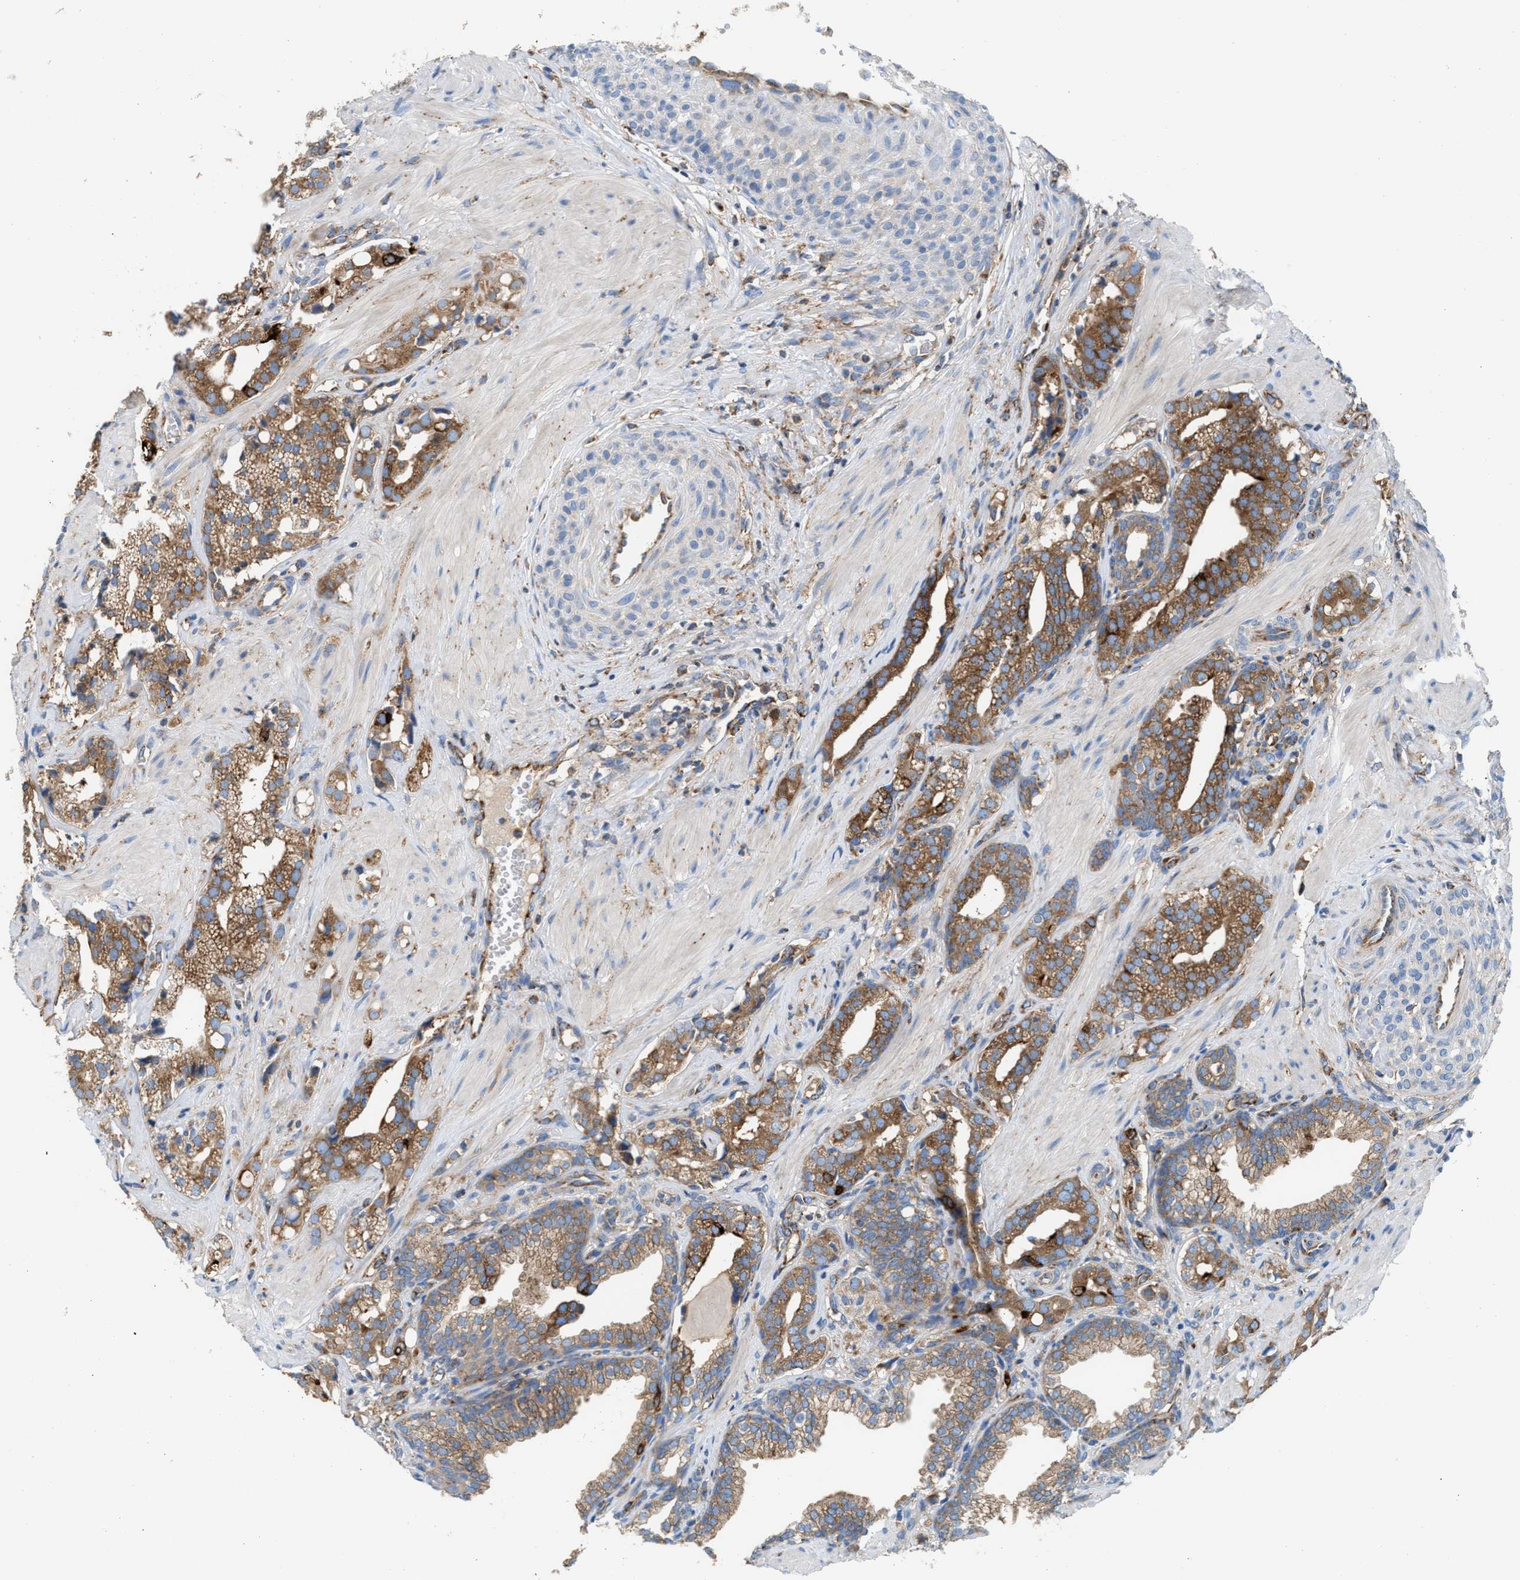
{"staining": {"intensity": "strong", "quantity": ">75%", "location": "cytoplasmic/membranous"}, "tissue": "prostate cancer", "cell_type": "Tumor cells", "image_type": "cancer", "snomed": [{"axis": "morphology", "description": "Adenocarcinoma, High grade"}, {"axis": "topography", "description": "Prostate"}], "caption": "High-power microscopy captured an immunohistochemistry (IHC) micrograph of prostate cancer, revealing strong cytoplasmic/membranous staining in about >75% of tumor cells.", "gene": "TBC1D15", "patient": {"sex": "male", "age": 52}}